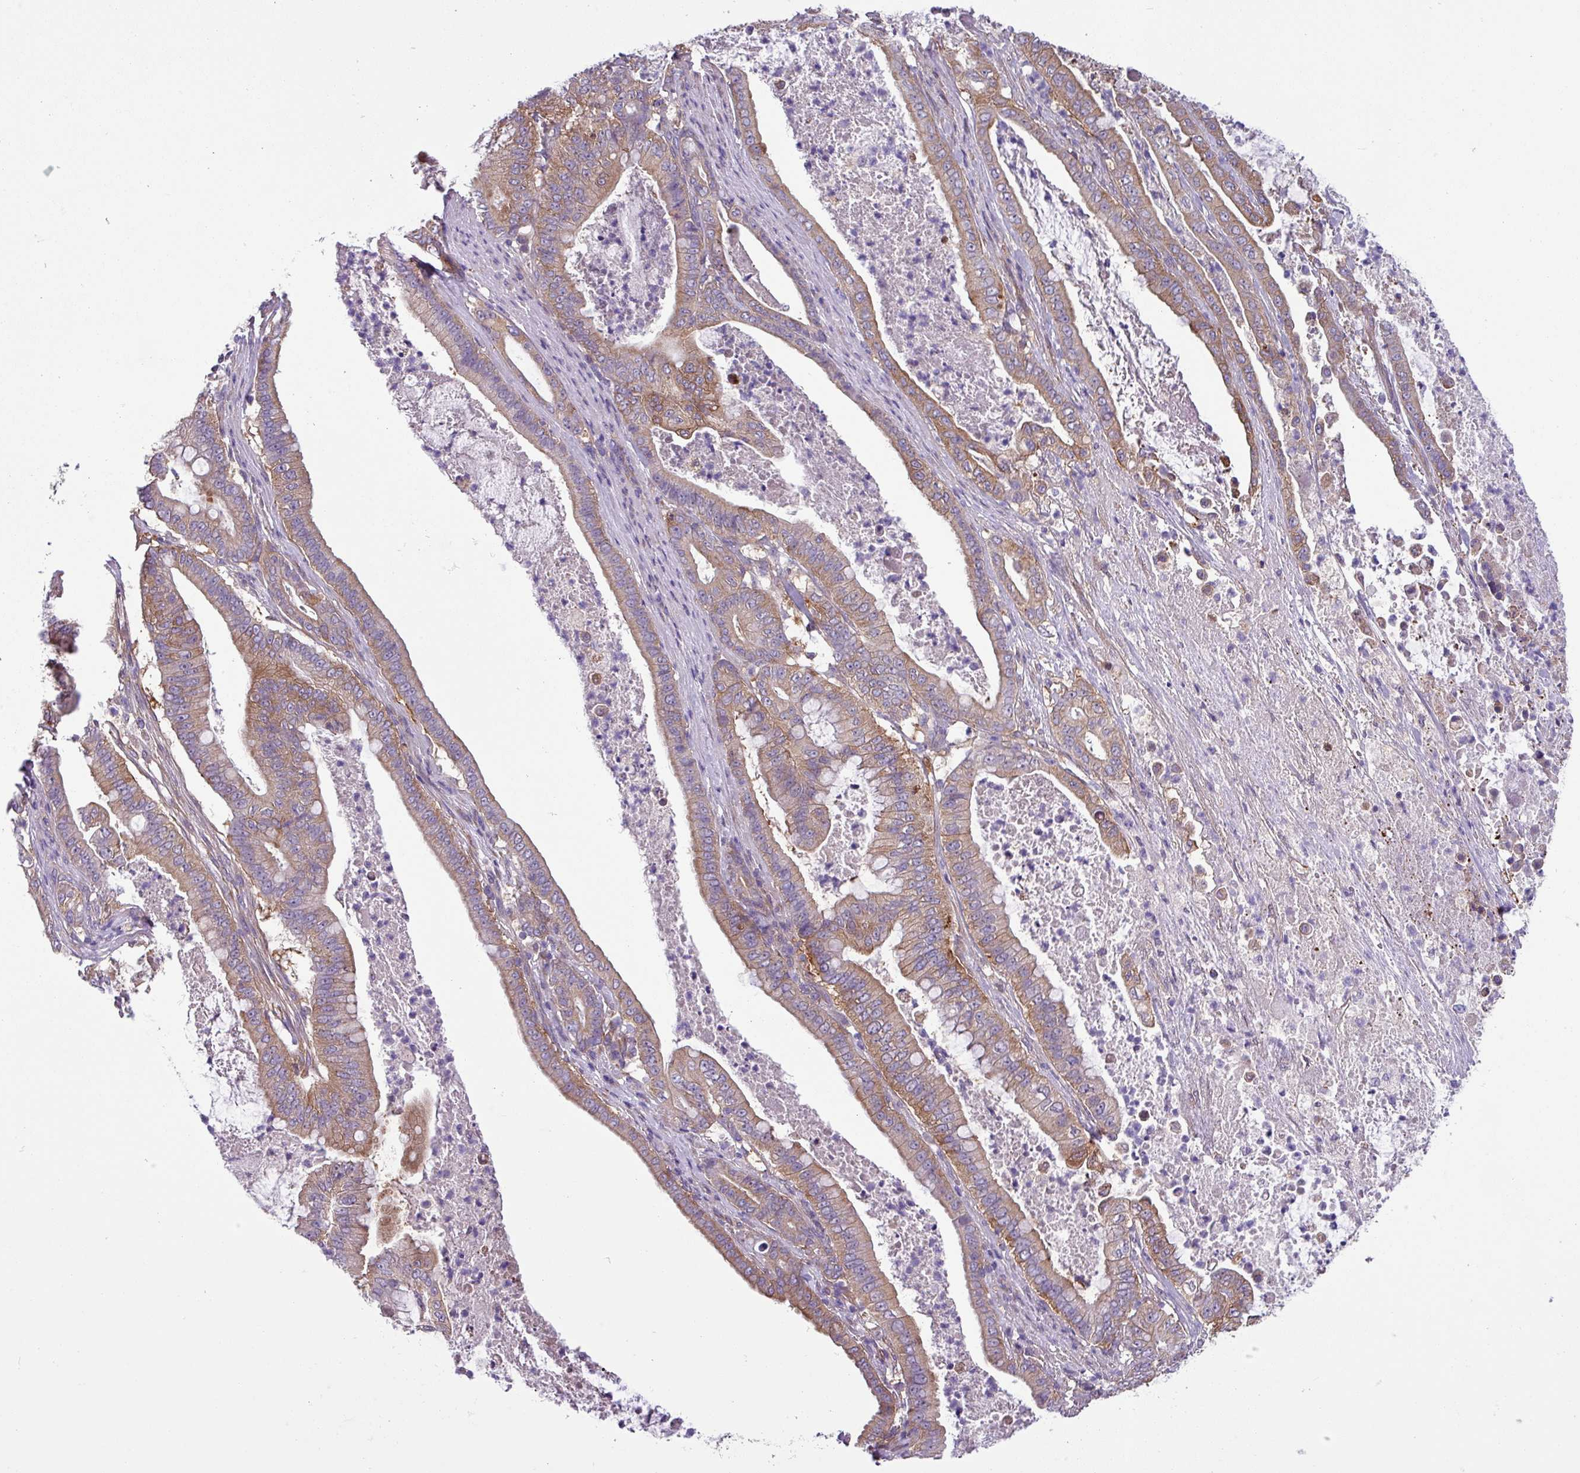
{"staining": {"intensity": "moderate", "quantity": ">75%", "location": "cytoplasmic/membranous"}, "tissue": "pancreatic cancer", "cell_type": "Tumor cells", "image_type": "cancer", "snomed": [{"axis": "morphology", "description": "Adenocarcinoma, NOS"}, {"axis": "topography", "description": "Pancreas"}], "caption": "Protein expression analysis of human pancreatic cancer reveals moderate cytoplasmic/membranous staining in approximately >75% of tumor cells. (IHC, brightfield microscopy, high magnification).", "gene": "SLC23A2", "patient": {"sex": "male", "age": 71}}